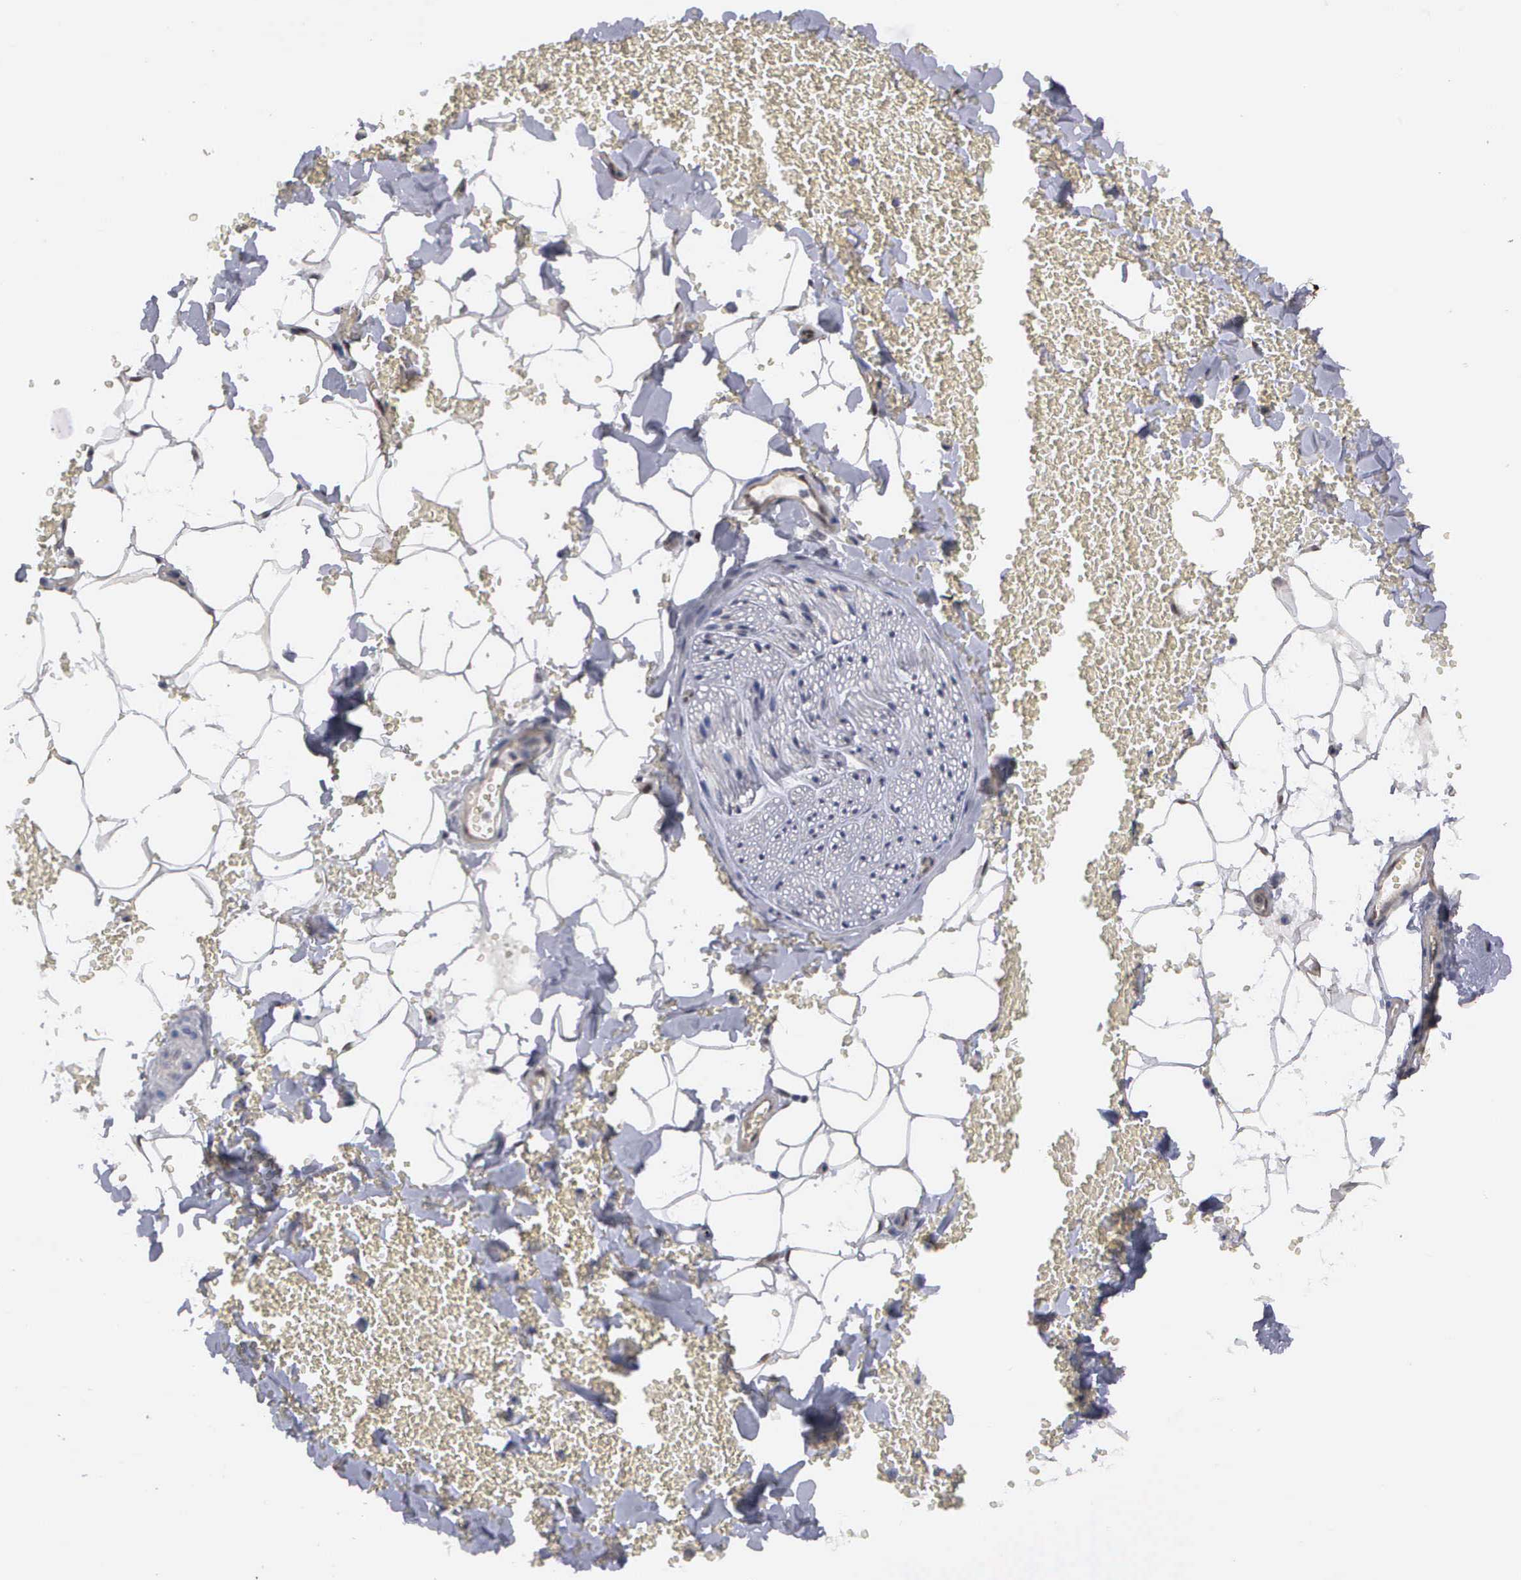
{"staining": {"intensity": "negative", "quantity": "none", "location": "none"}, "tissue": "adipose tissue", "cell_type": "Adipocytes", "image_type": "normal", "snomed": [{"axis": "morphology", "description": "Normal tissue, NOS"}, {"axis": "morphology", "description": "Inflammation, NOS"}, {"axis": "topography", "description": "Lymph node"}, {"axis": "topography", "description": "Peripheral nerve tissue"}], "caption": "The immunohistochemistry photomicrograph has no significant positivity in adipocytes of adipose tissue.", "gene": "ZBTB33", "patient": {"sex": "male", "age": 52}}